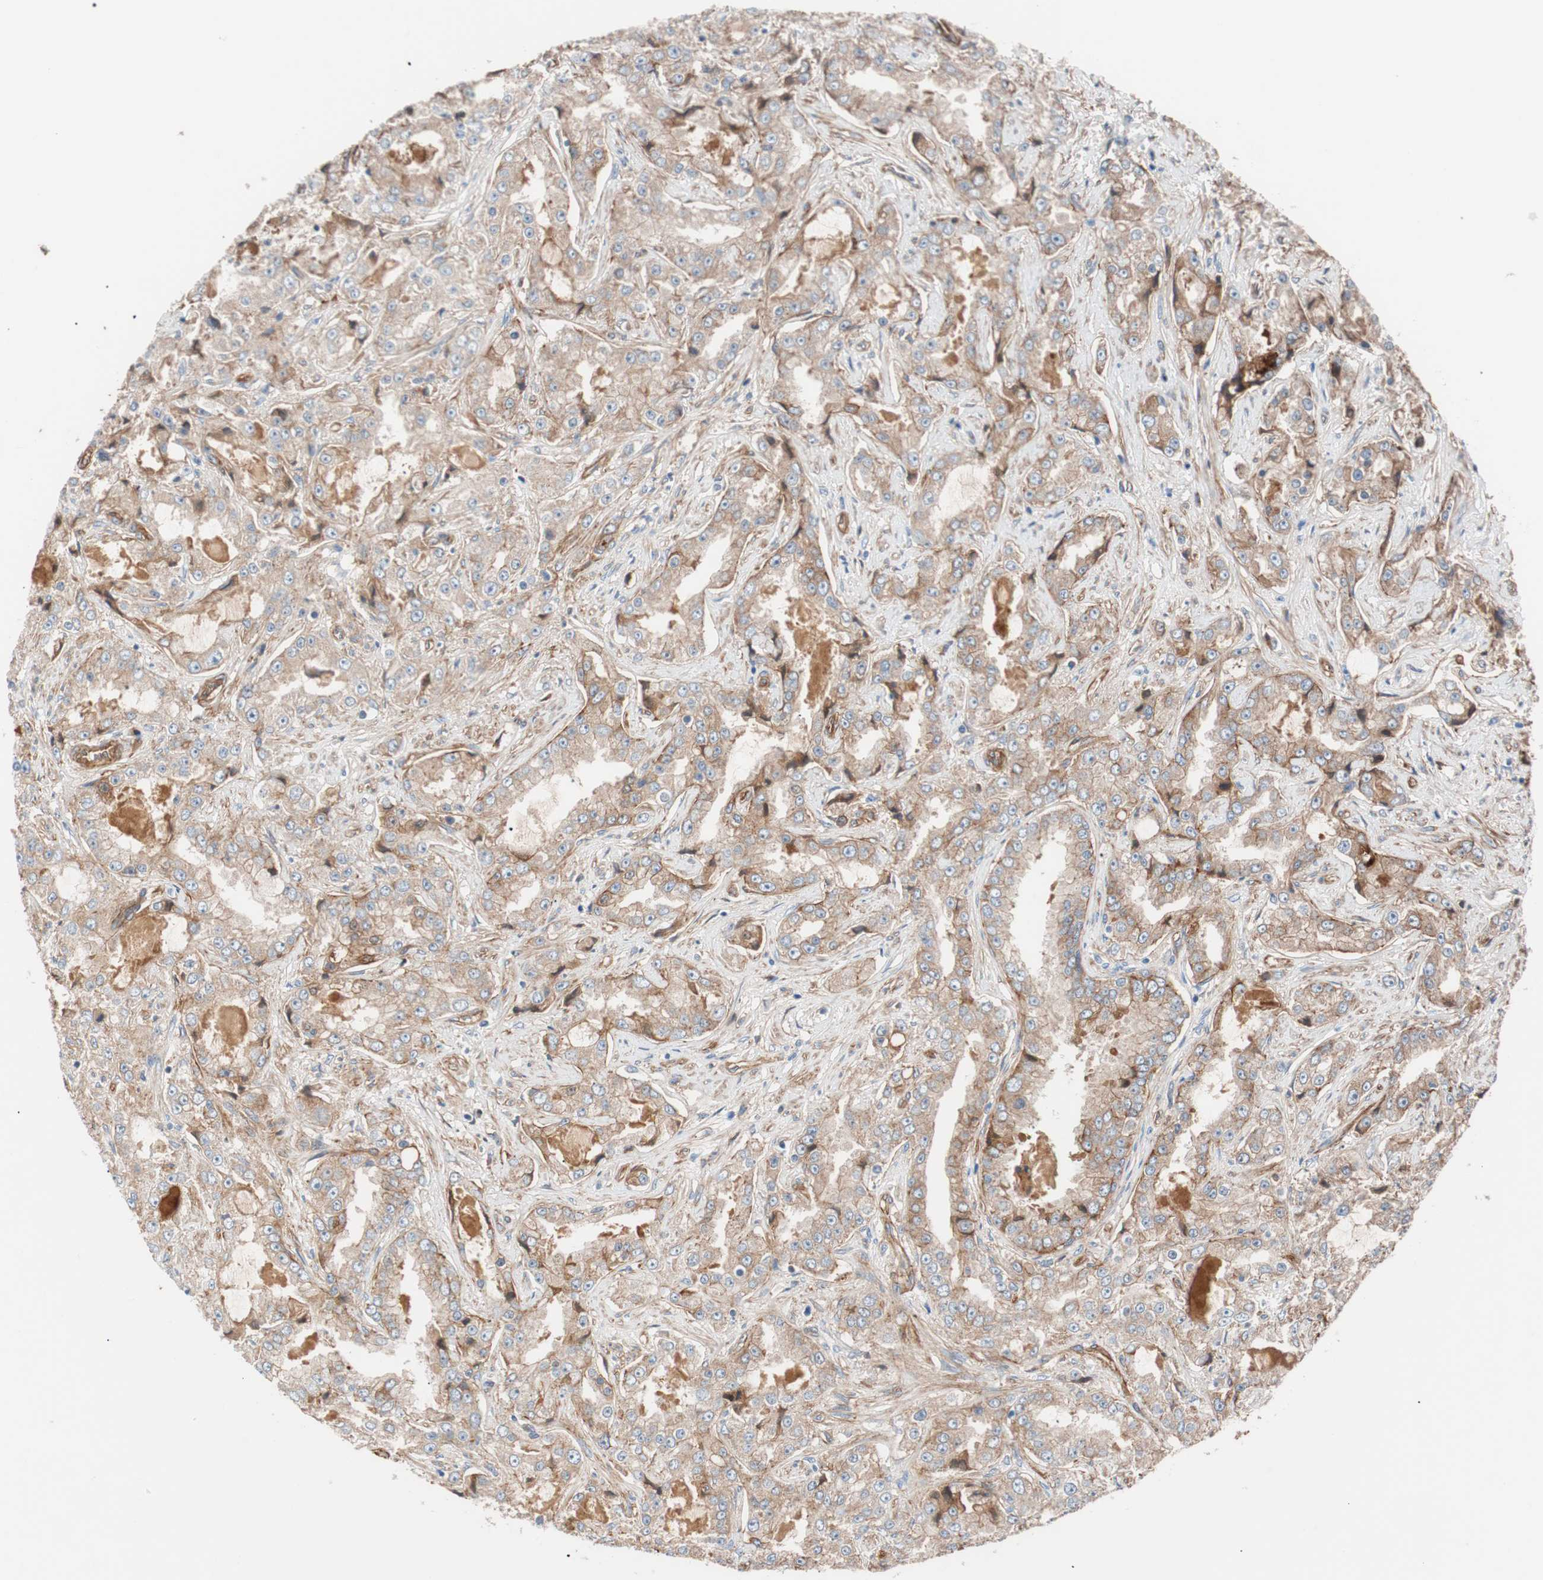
{"staining": {"intensity": "weak", "quantity": "25%-75%", "location": "cytoplasmic/membranous"}, "tissue": "prostate cancer", "cell_type": "Tumor cells", "image_type": "cancer", "snomed": [{"axis": "morphology", "description": "Adenocarcinoma, High grade"}, {"axis": "topography", "description": "Prostate"}], "caption": "Weak cytoplasmic/membranous expression is appreciated in approximately 25%-75% of tumor cells in adenocarcinoma (high-grade) (prostate). (DAB IHC with brightfield microscopy, high magnification).", "gene": "SPINT1", "patient": {"sex": "male", "age": 73}}